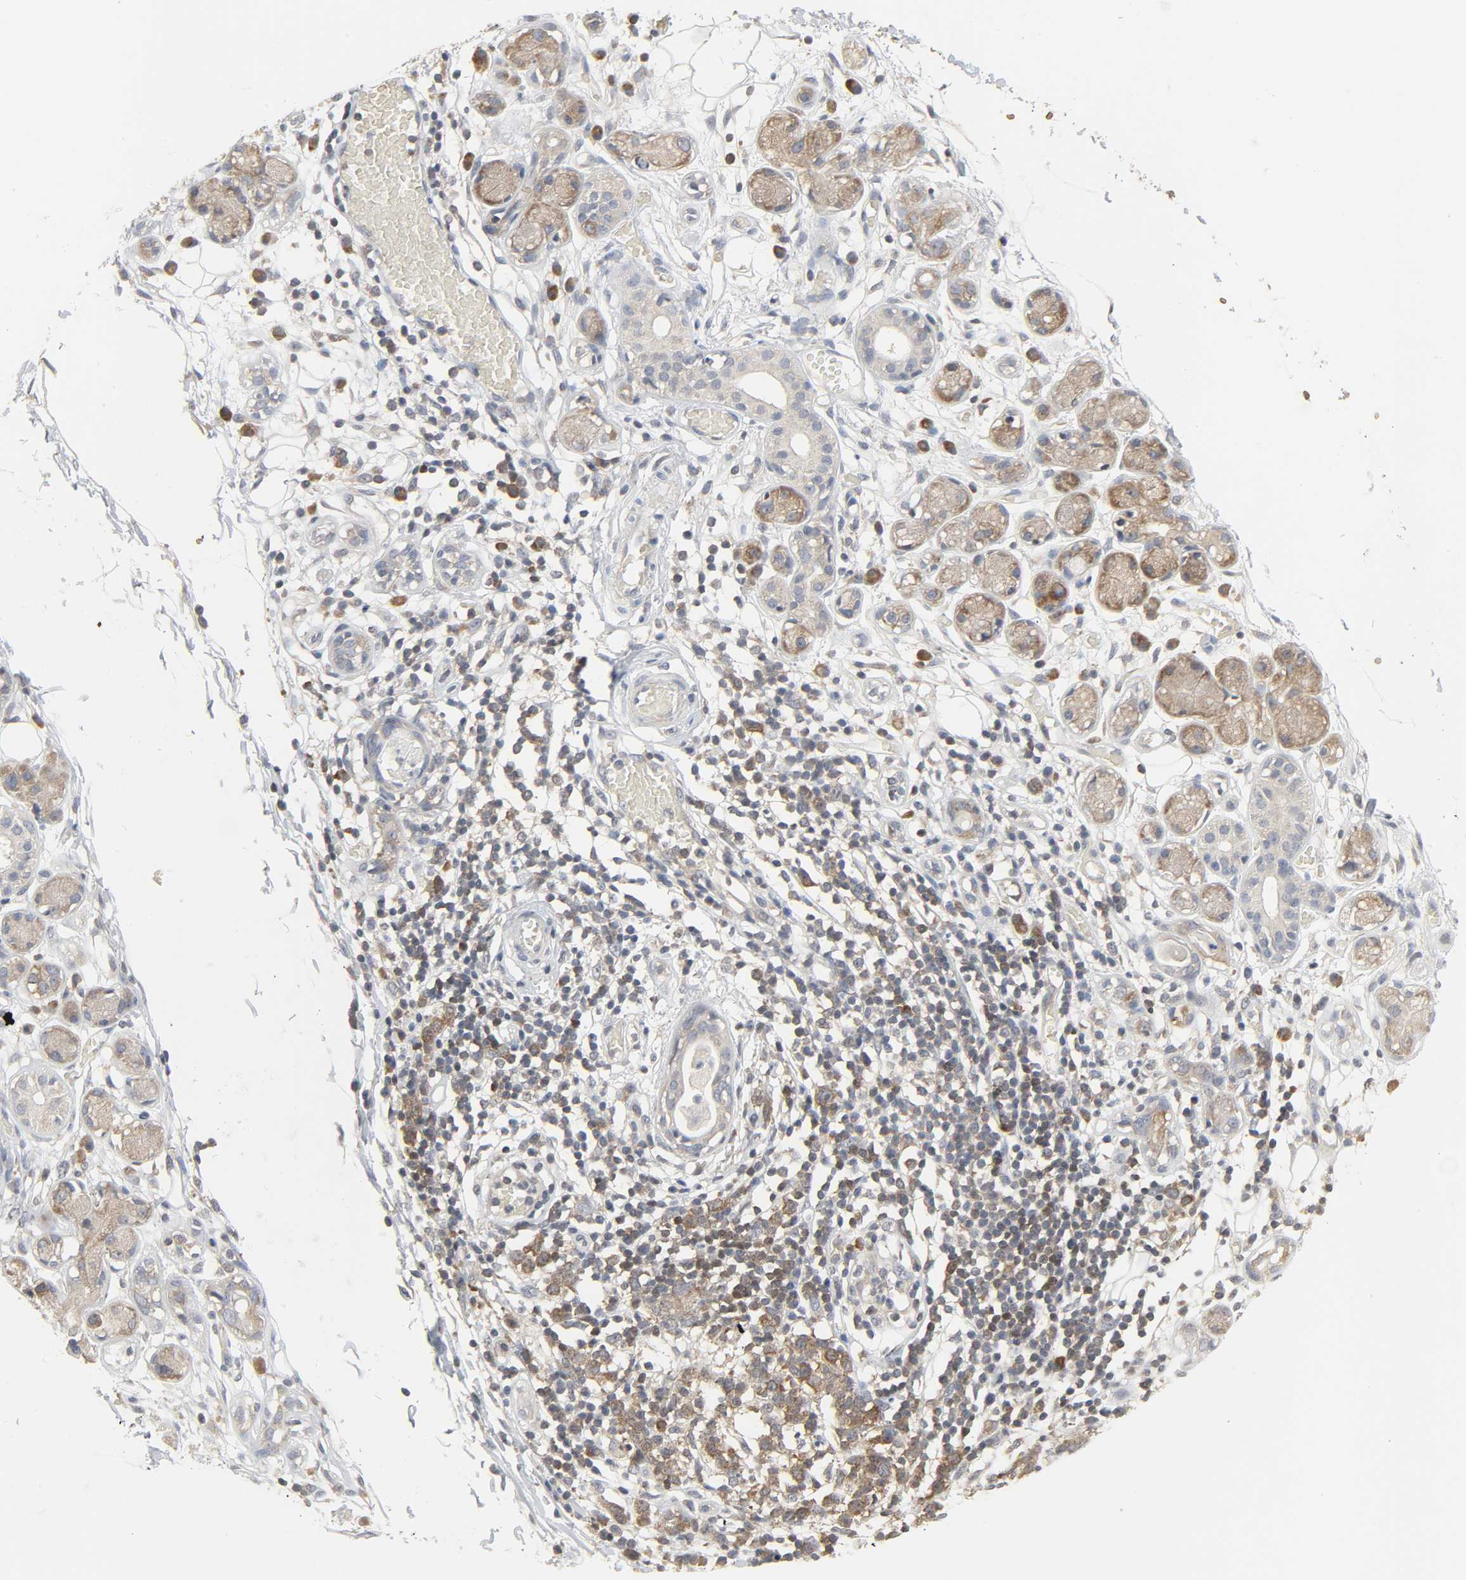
{"staining": {"intensity": "negative", "quantity": "none", "location": "none"}, "tissue": "adipose tissue", "cell_type": "Adipocytes", "image_type": "normal", "snomed": [{"axis": "morphology", "description": "Normal tissue, NOS"}, {"axis": "morphology", "description": "Inflammation, NOS"}, {"axis": "topography", "description": "Vascular tissue"}, {"axis": "topography", "description": "Salivary gland"}], "caption": "The micrograph displays no significant positivity in adipocytes of adipose tissue.", "gene": "PLEKHA2", "patient": {"sex": "female", "age": 75}}